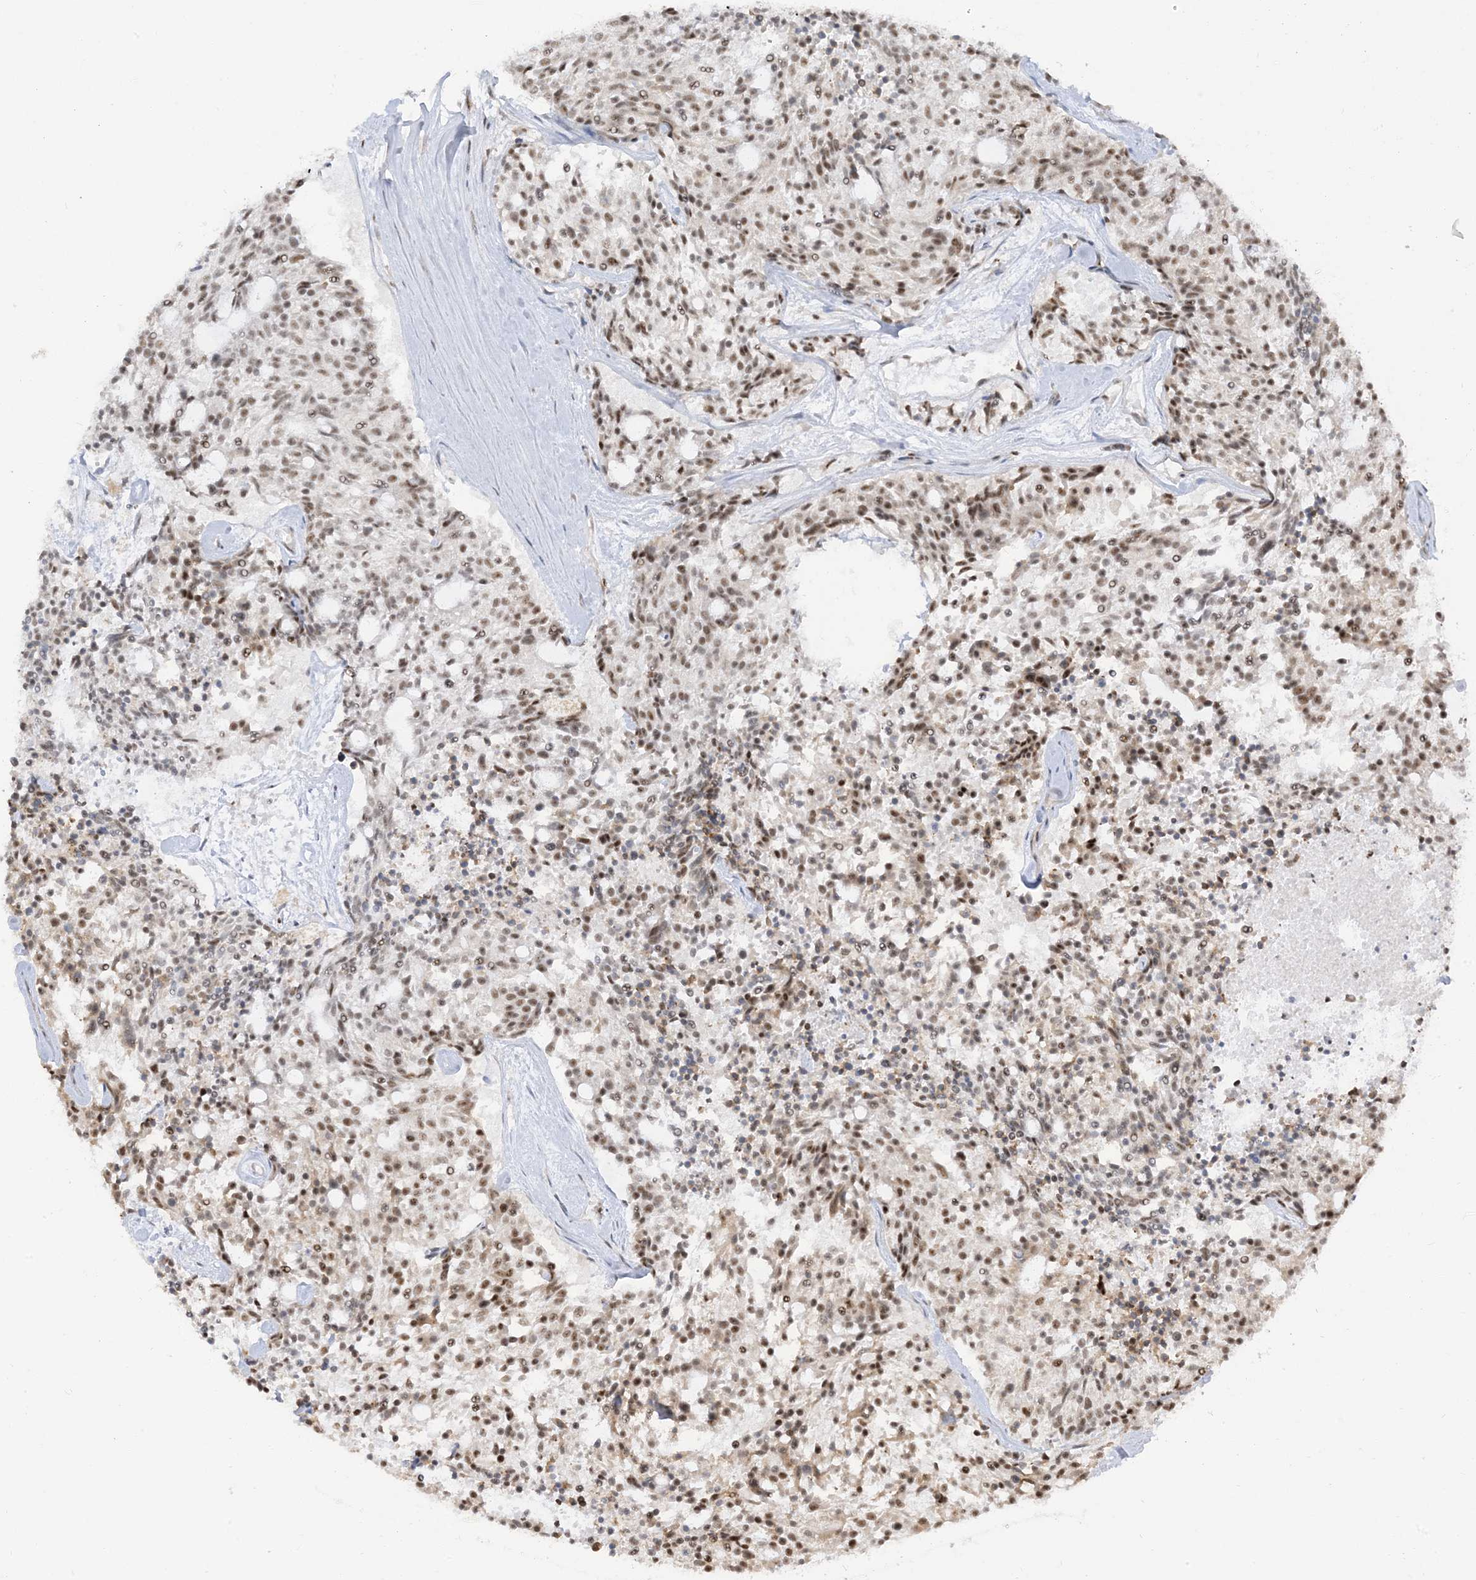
{"staining": {"intensity": "moderate", "quantity": ">75%", "location": "nuclear"}, "tissue": "carcinoid", "cell_type": "Tumor cells", "image_type": "cancer", "snomed": [{"axis": "morphology", "description": "Carcinoid, malignant, NOS"}, {"axis": "topography", "description": "Pancreas"}], "caption": "Carcinoid stained with immunohistochemistry (IHC) demonstrates moderate nuclear expression in about >75% of tumor cells. Nuclei are stained in blue.", "gene": "ARGLU1", "patient": {"sex": "female", "age": 54}}